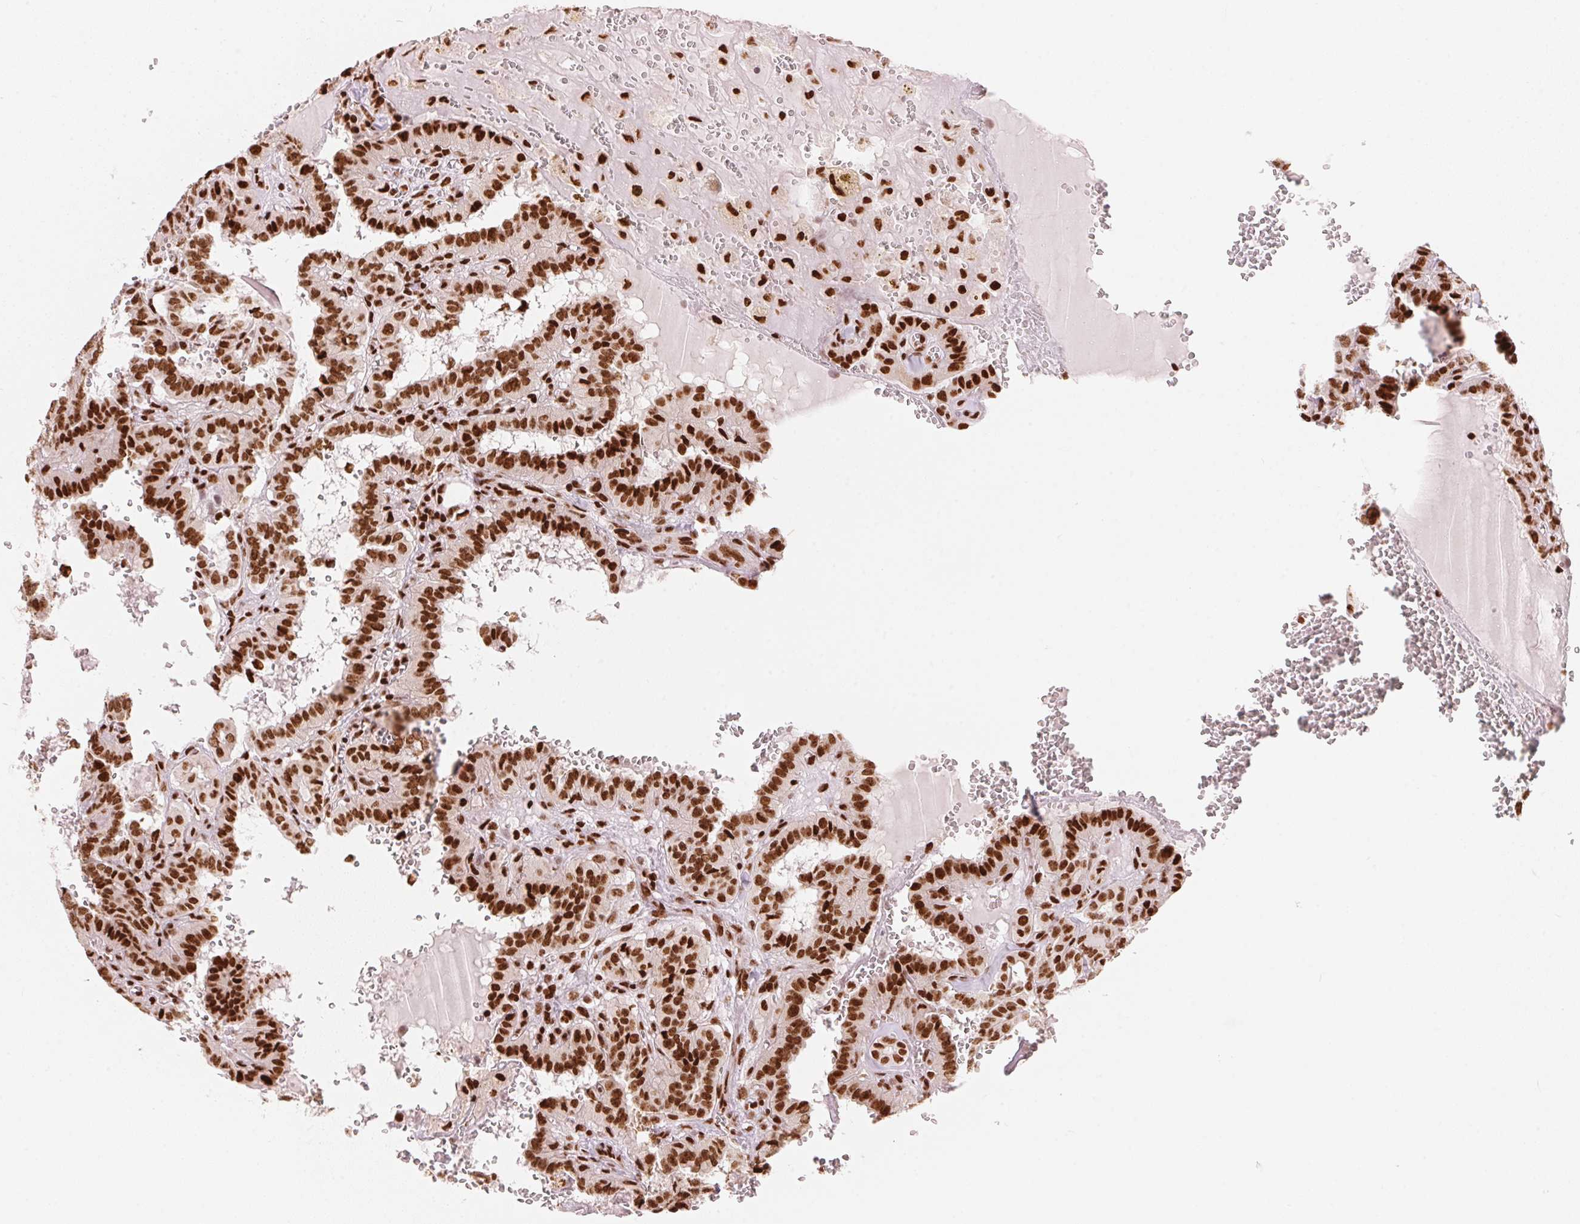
{"staining": {"intensity": "strong", "quantity": ">75%", "location": "nuclear"}, "tissue": "thyroid cancer", "cell_type": "Tumor cells", "image_type": "cancer", "snomed": [{"axis": "morphology", "description": "Papillary adenocarcinoma, NOS"}, {"axis": "topography", "description": "Thyroid gland"}], "caption": "A photomicrograph of human thyroid cancer (papillary adenocarcinoma) stained for a protein displays strong nuclear brown staining in tumor cells. (DAB (3,3'-diaminobenzidine) IHC, brown staining for protein, blue staining for nuclei).", "gene": "NXF1", "patient": {"sex": "female", "age": 21}}